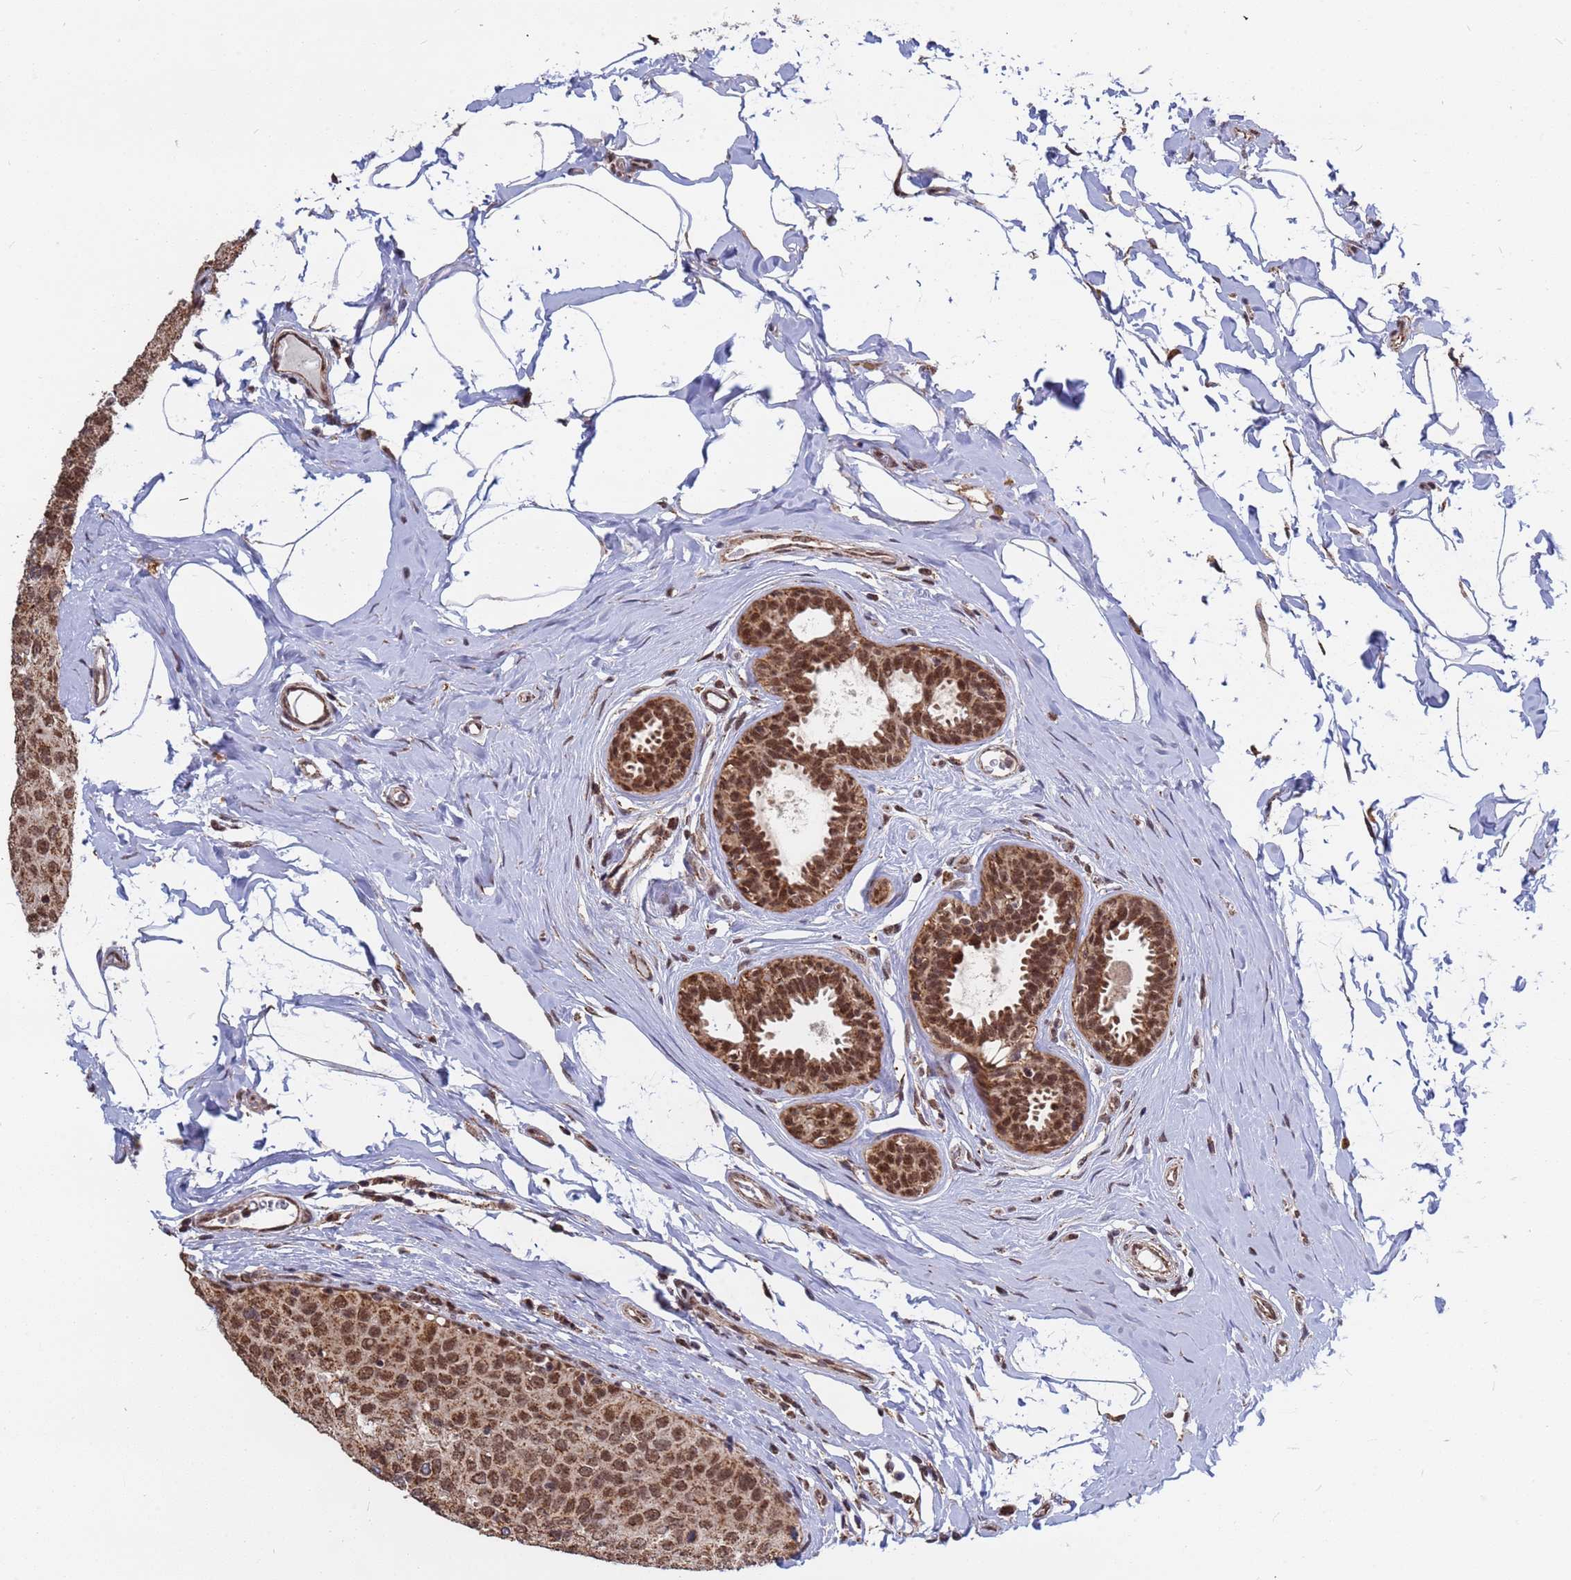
{"staining": {"intensity": "moderate", "quantity": ">75%", "location": "cytoplasmic/membranous,nuclear"}, "tissue": "breast cancer", "cell_type": "Tumor cells", "image_type": "cancer", "snomed": [{"axis": "morphology", "description": "Duct carcinoma"}, {"axis": "topography", "description": "Breast"}], "caption": "DAB immunohistochemical staining of breast intraductal carcinoma demonstrates moderate cytoplasmic/membranous and nuclear protein expression in about >75% of tumor cells.", "gene": "DENND2B", "patient": {"sex": "female", "age": 55}}